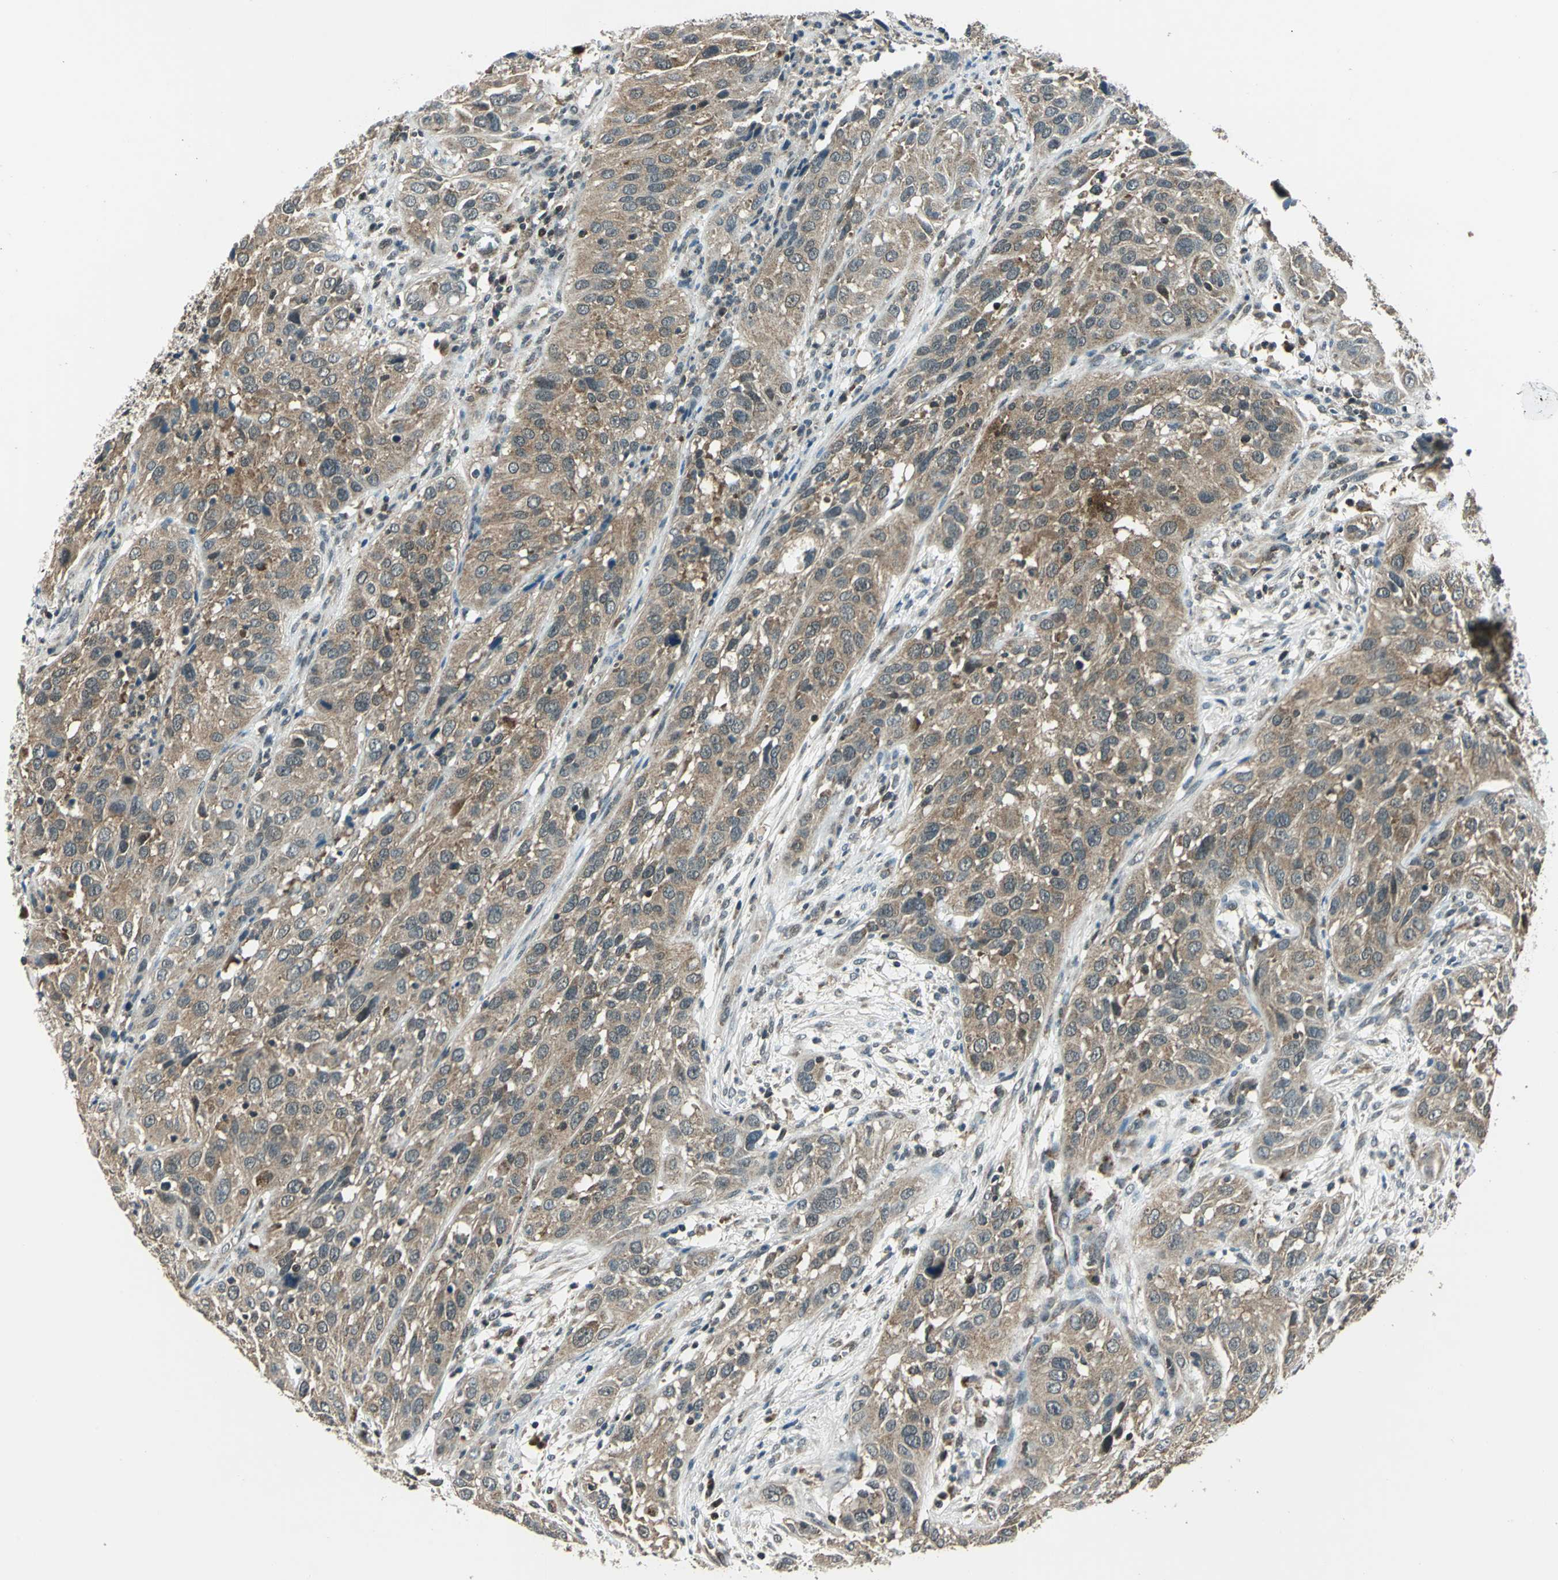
{"staining": {"intensity": "moderate", "quantity": ">75%", "location": "cytoplasmic/membranous"}, "tissue": "cervical cancer", "cell_type": "Tumor cells", "image_type": "cancer", "snomed": [{"axis": "morphology", "description": "Squamous cell carcinoma, NOS"}, {"axis": "topography", "description": "Cervix"}], "caption": "Human cervical squamous cell carcinoma stained with a brown dye displays moderate cytoplasmic/membranous positive expression in approximately >75% of tumor cells.", "gene": "NUDT2", "patient": {"sex": "female", "age": 32}}